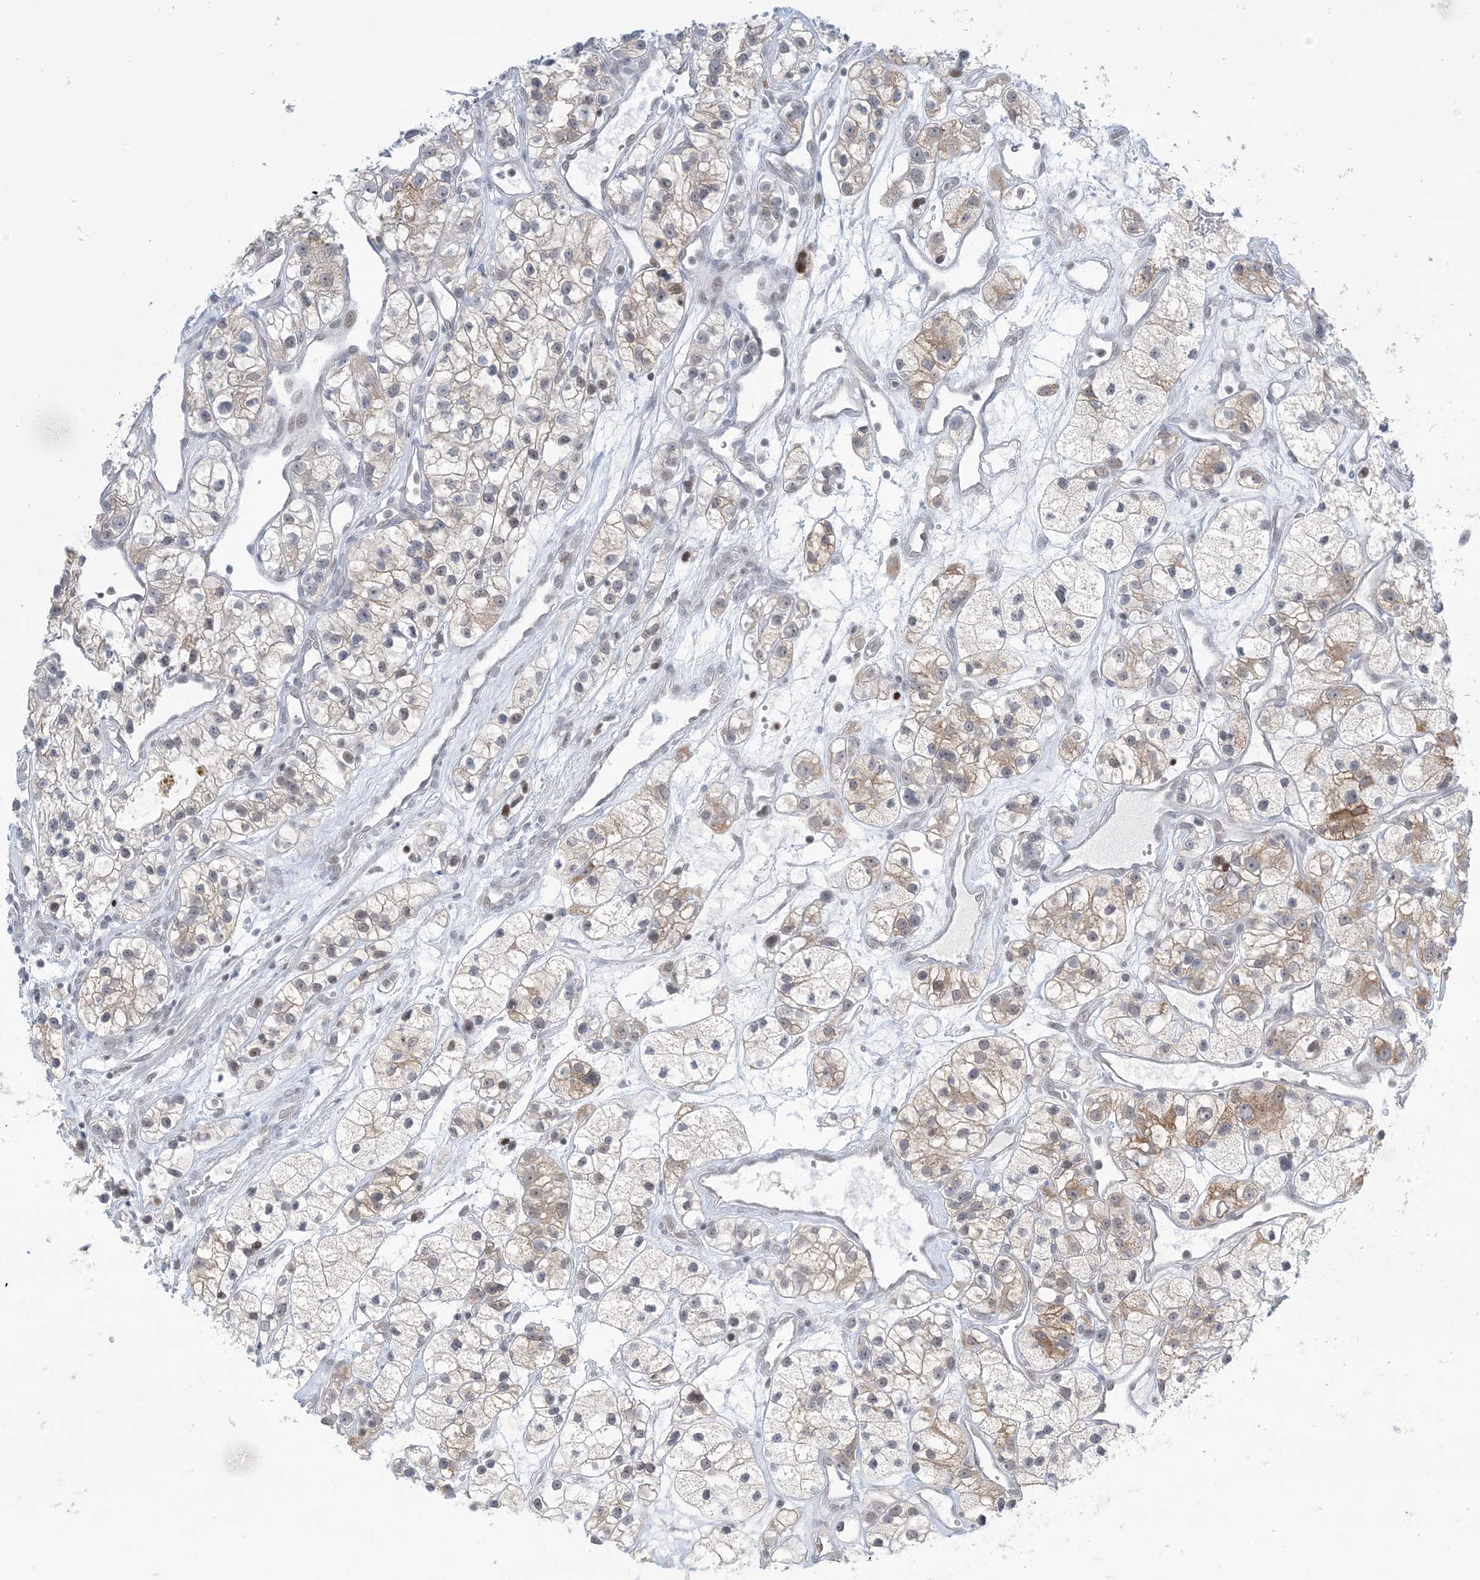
{"staining": {"intensity": "moderate", "quantity": "<25%", "location": "cytoplasmic/membranous"}, "tissue": "renal cancer", "cell_type": "Tumor cells", "image_type": "cancer", "snomed": [{"axis": "morphology", "description": "Adenocarcinoma, NOS"}, {"axis": "topography", "description": "Kidney"}], "caption": "Immunohistochemistry (DAB) staining of renal cancer demonstrates moderate cytoplasmic/membranous protein expression in about <25% of tumor cells.", "gene": "TFPT", "patient": {"sex": "female", "age": 57}}